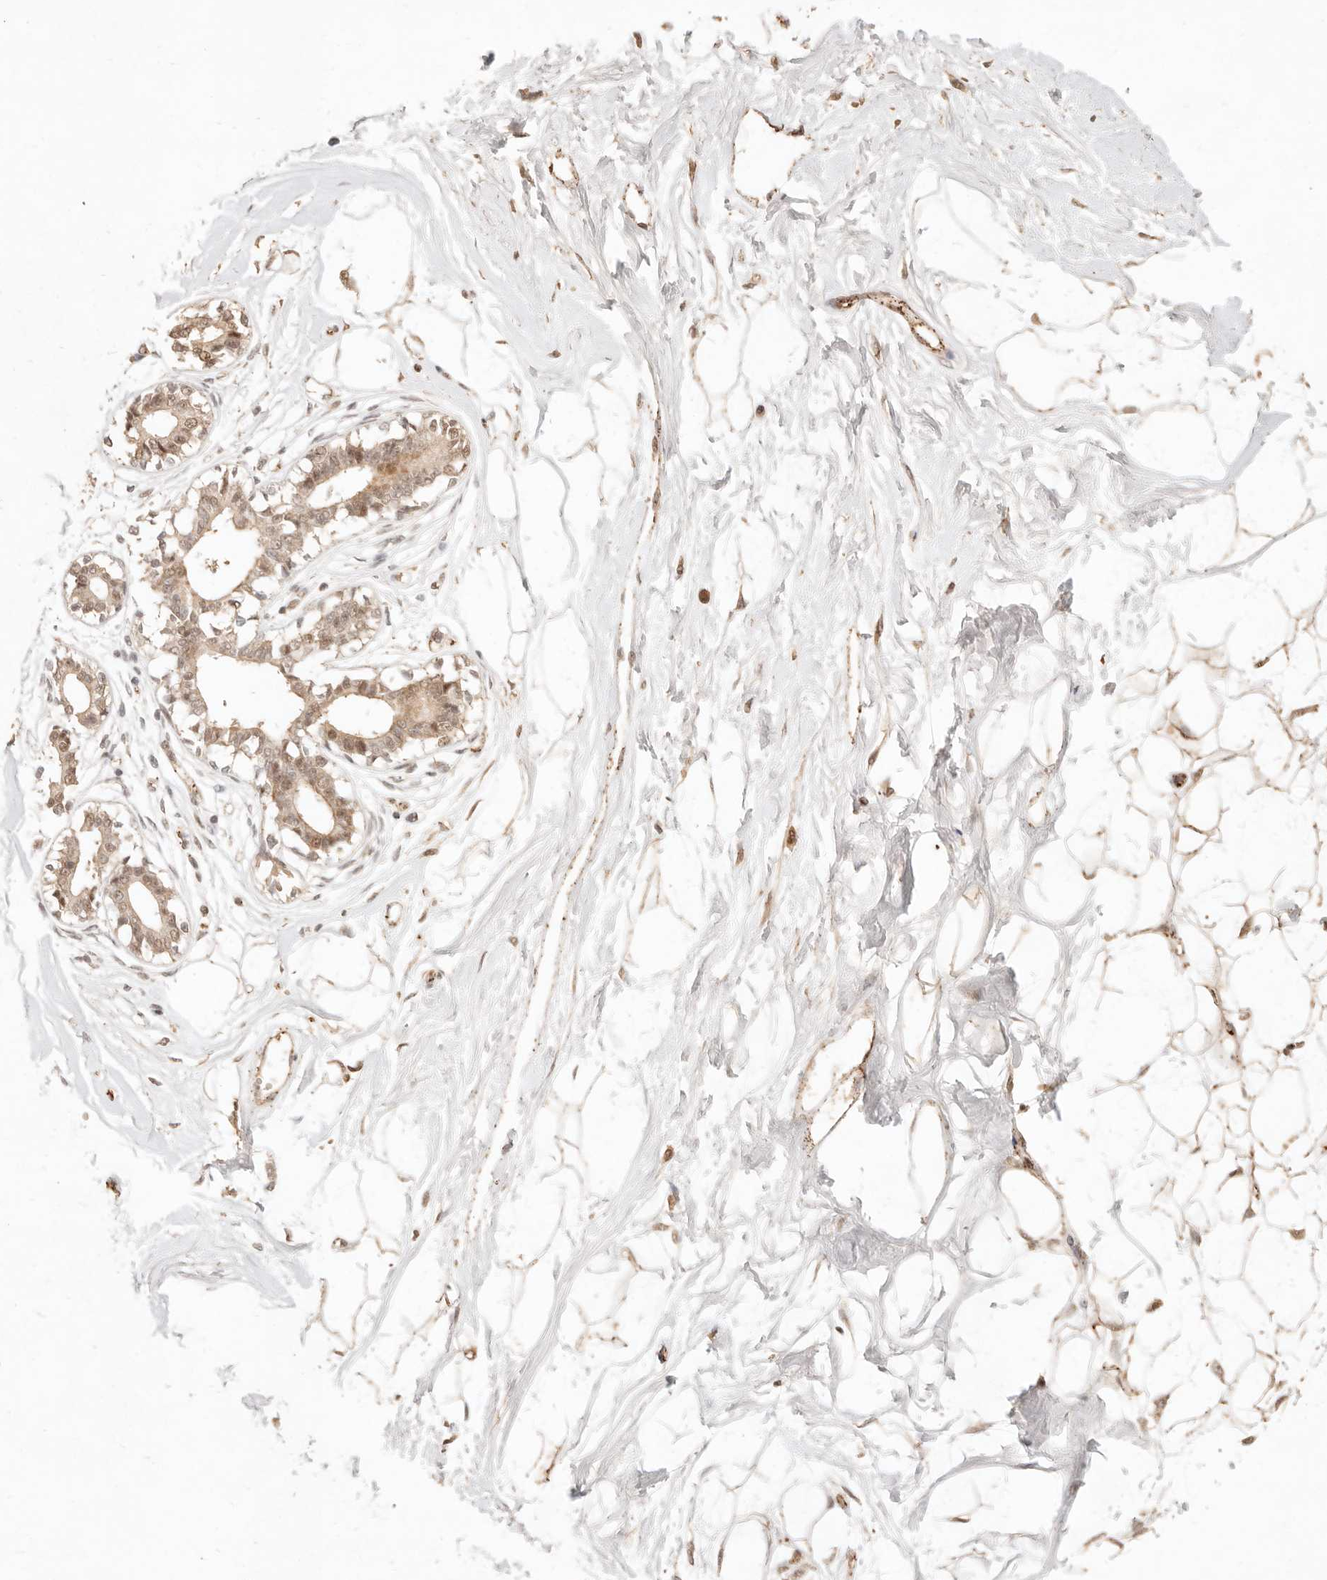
{"staining": {"intensity": "weak", "quantity": ">75%", "location": "cytoplasmic/membranous"}, "tissue": "breast", "cell_type": "Adipocytes", "image_type": "normal", "snomed": [{"axis": "morphology", "description": "Normal tissue, NOS"}, {"axis": "topography", "description": "Breast"}], "caption": "IHC of normal breast demonstrates low levels of weak cytoplasmic/membranous staining in approximately >75% of adipocytes. (DAB IHC, brown staining for protein, blue staining for nuclei).", "gene": "MEP1A", "patient": {"sex": "female", "age": 45}}